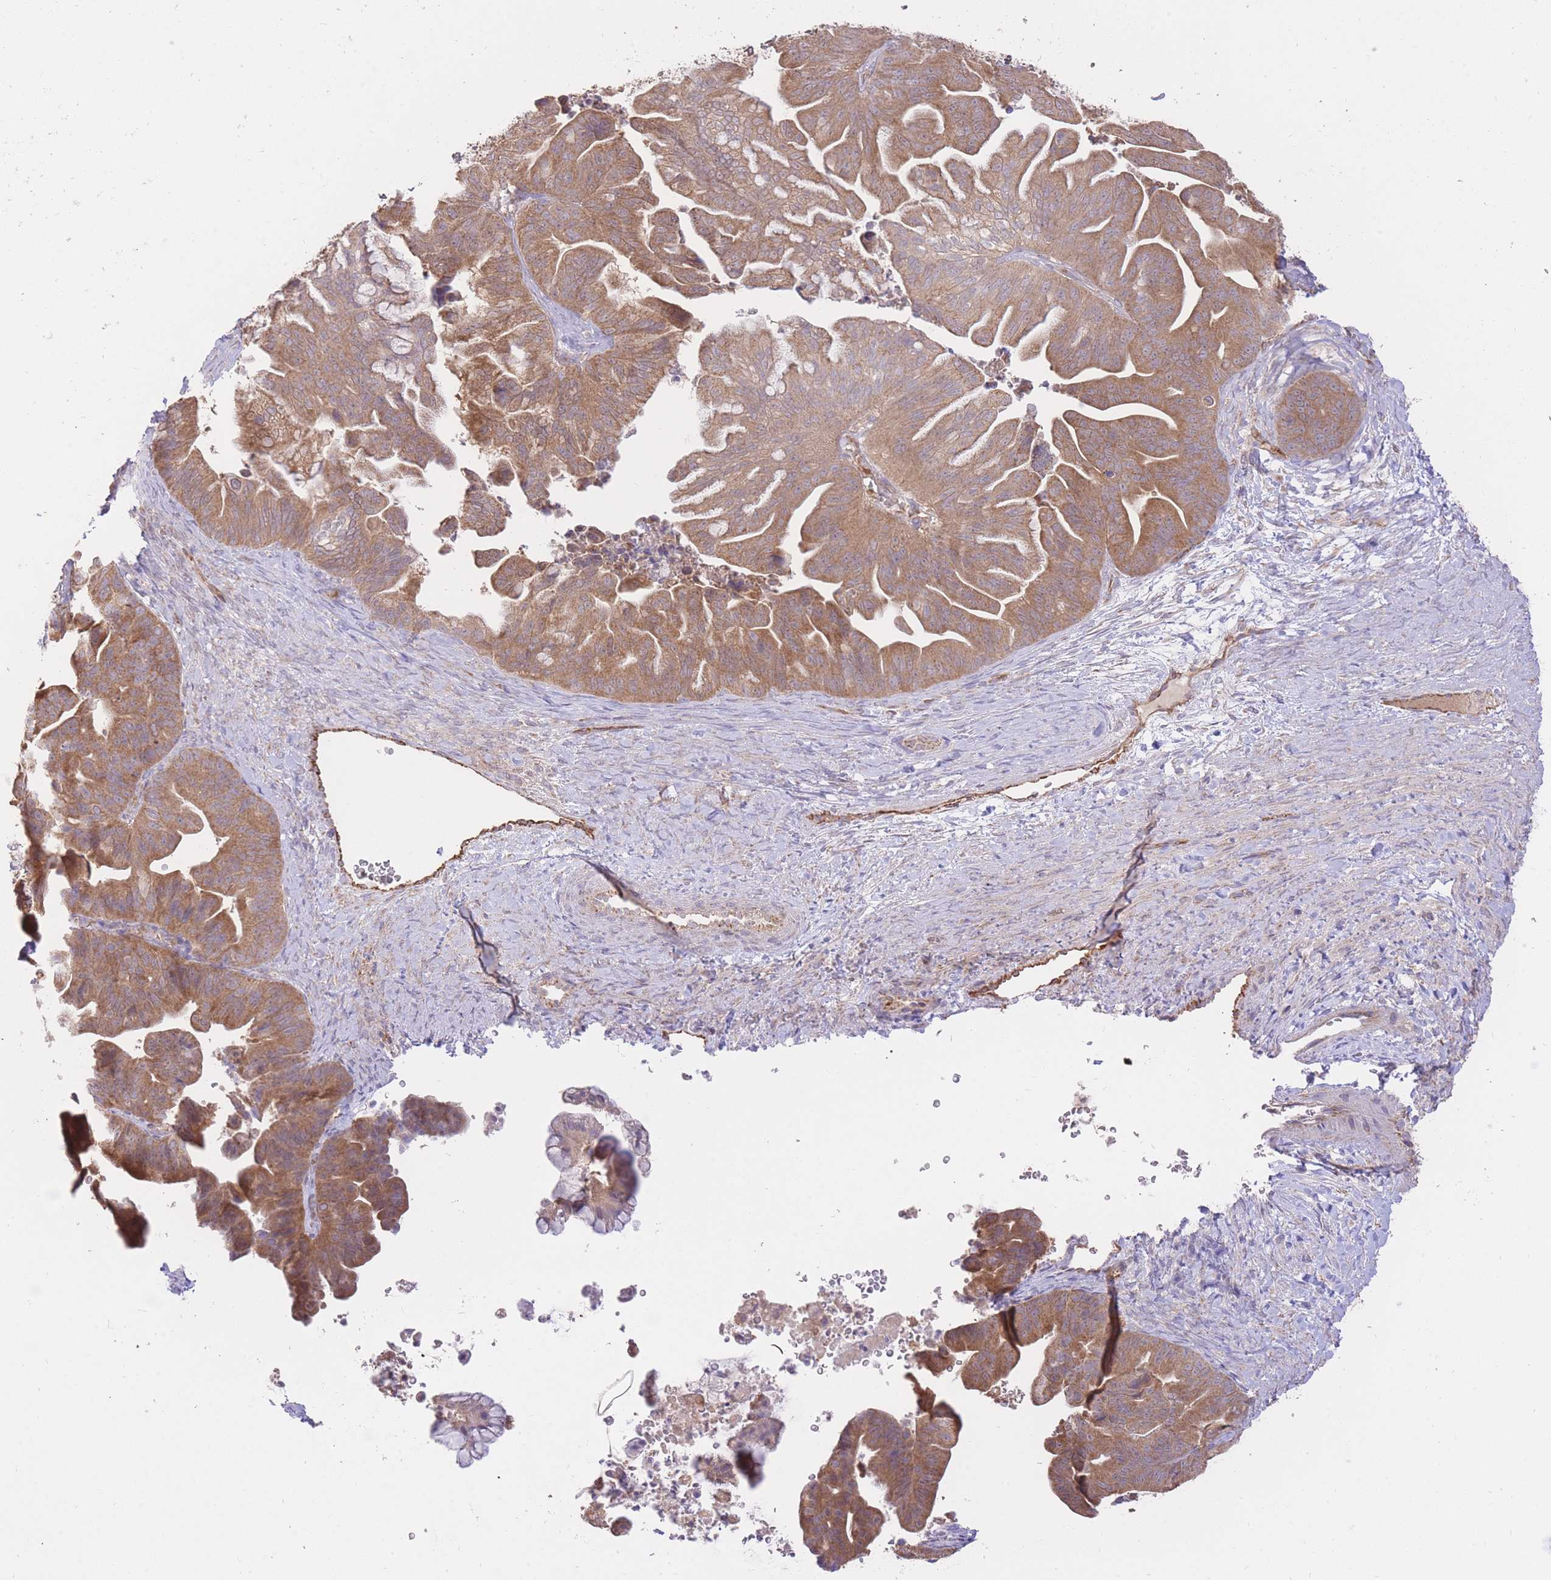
{"staining": {"intensity": "moderate", "quantity": ">75%", "location": "cytoplasmic/membranous"}, "tissue": "ovarian cancer", "cell_type": "Tumor cells", "image_type": "cancer", "snomed": [{"axis": "morphology", "description": "Cystadenocarcinoma, mucinous, NOS"}, {"axis": "topography", "description": "Ovary"}], "caption": "A histopathology image showing moderate cytoplasmic/membranous positivity in approximately >75% of tumor cells in ovarian mucinous cystadenocarcinoma, as visualized by brown immunohistochemical staining.", "gene": "PREP", "patient": {"sex": "female", "age": 67}}